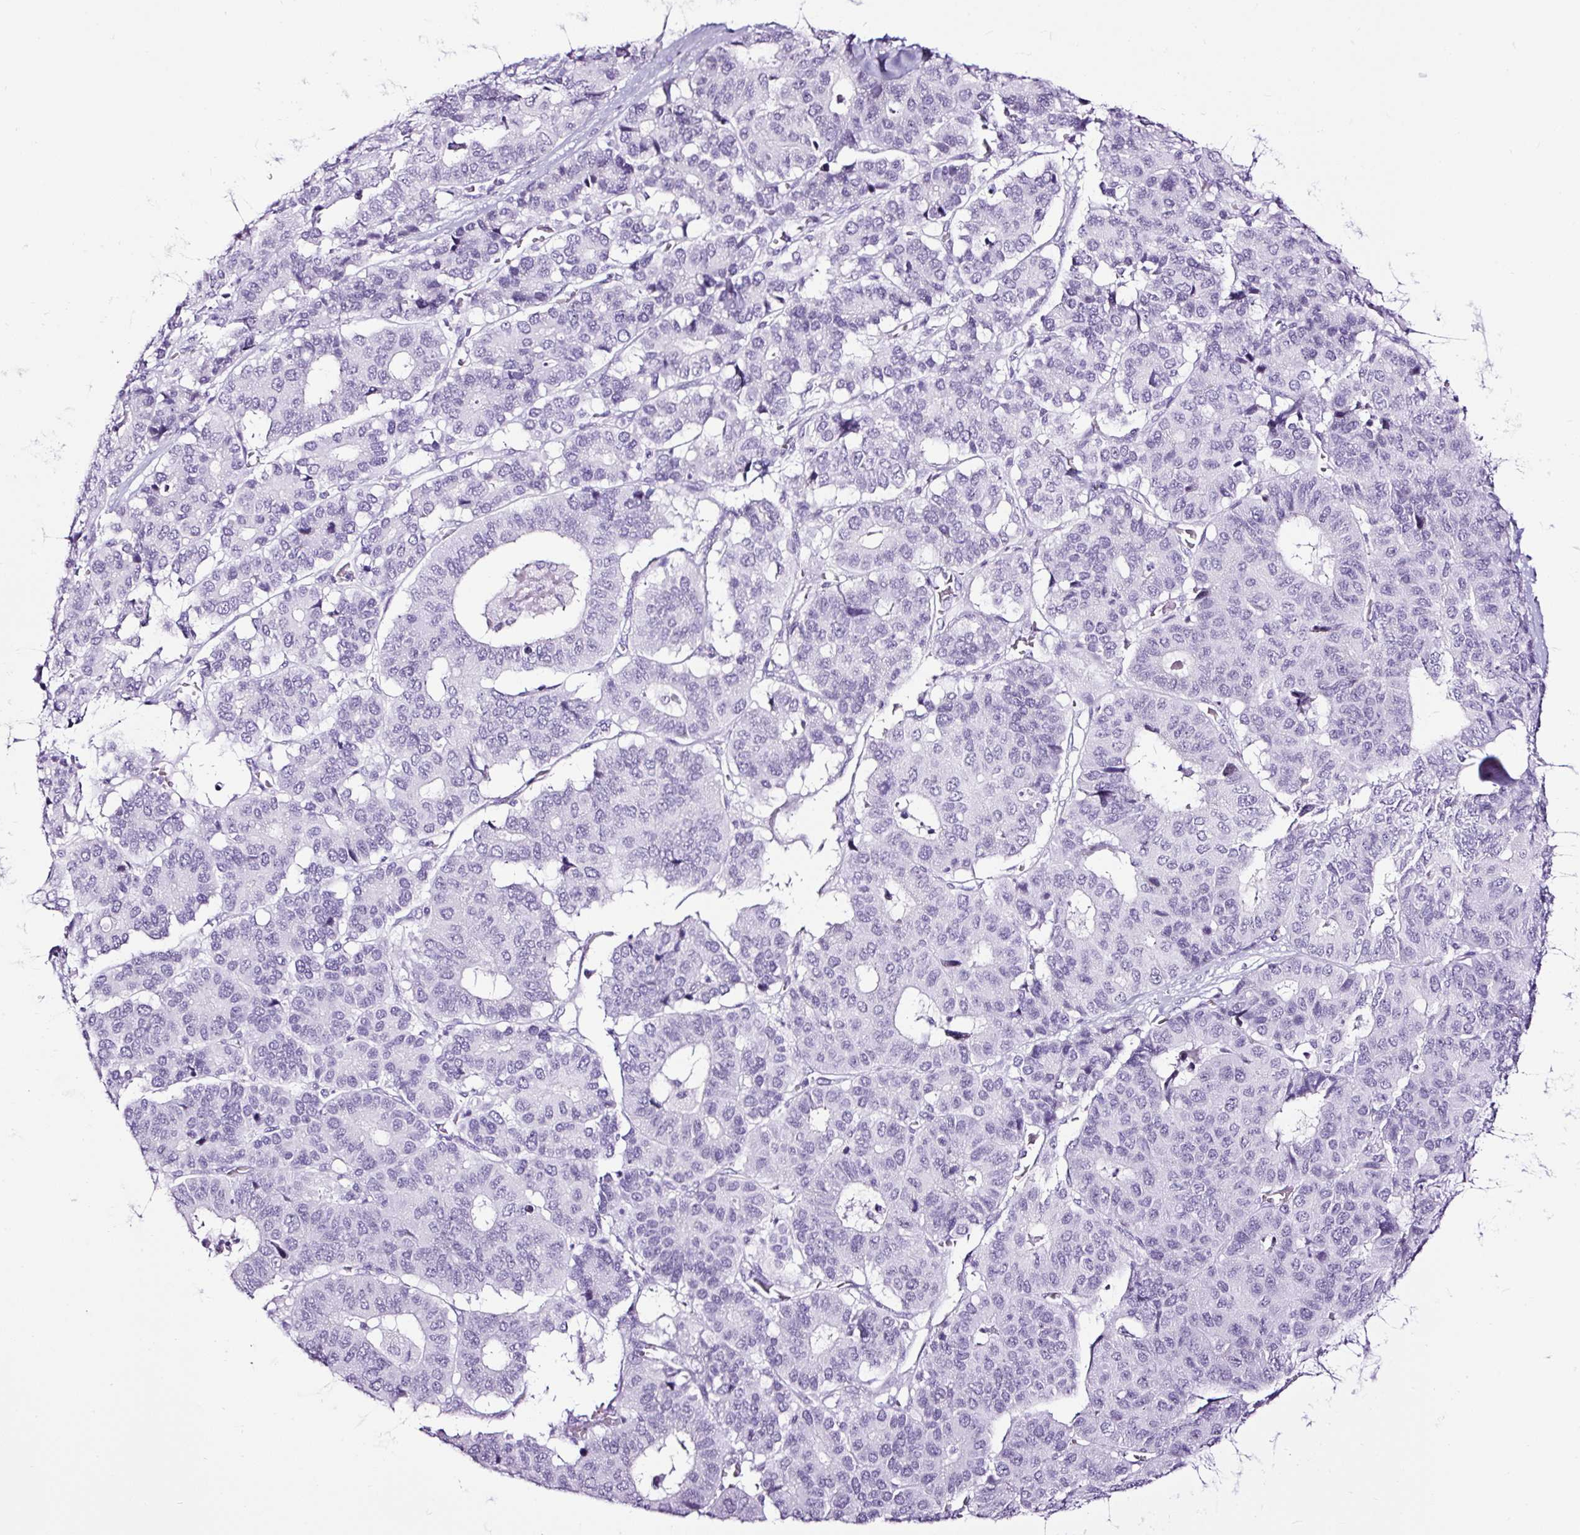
{"staining": {"intensity": "negative", "quantity": "none", "location": "none"}, "tissue": "pancreatic cancer", "cell_type": "Tumor cells", "image_type": "cancer", "snomed": [{"axis": "morphology", "description": "Adenocarcinoma, NOS"}, {"axis": "topography", "description": "Pancreas"}], "caption": "This photomicrograph is of pancreatic adenocarcinoma stained with IHC to label a protein in brown with the nuclei are counter-stained blue. There is no expression in tumor cells. Brightfield microscopy of immunohistochemistry (IHC) stained with DAB (brown) and hematoxylin (blue), captured at high magnification.", "gene": "NPHS2", "patient": {"sex": "male", "age": 50}}